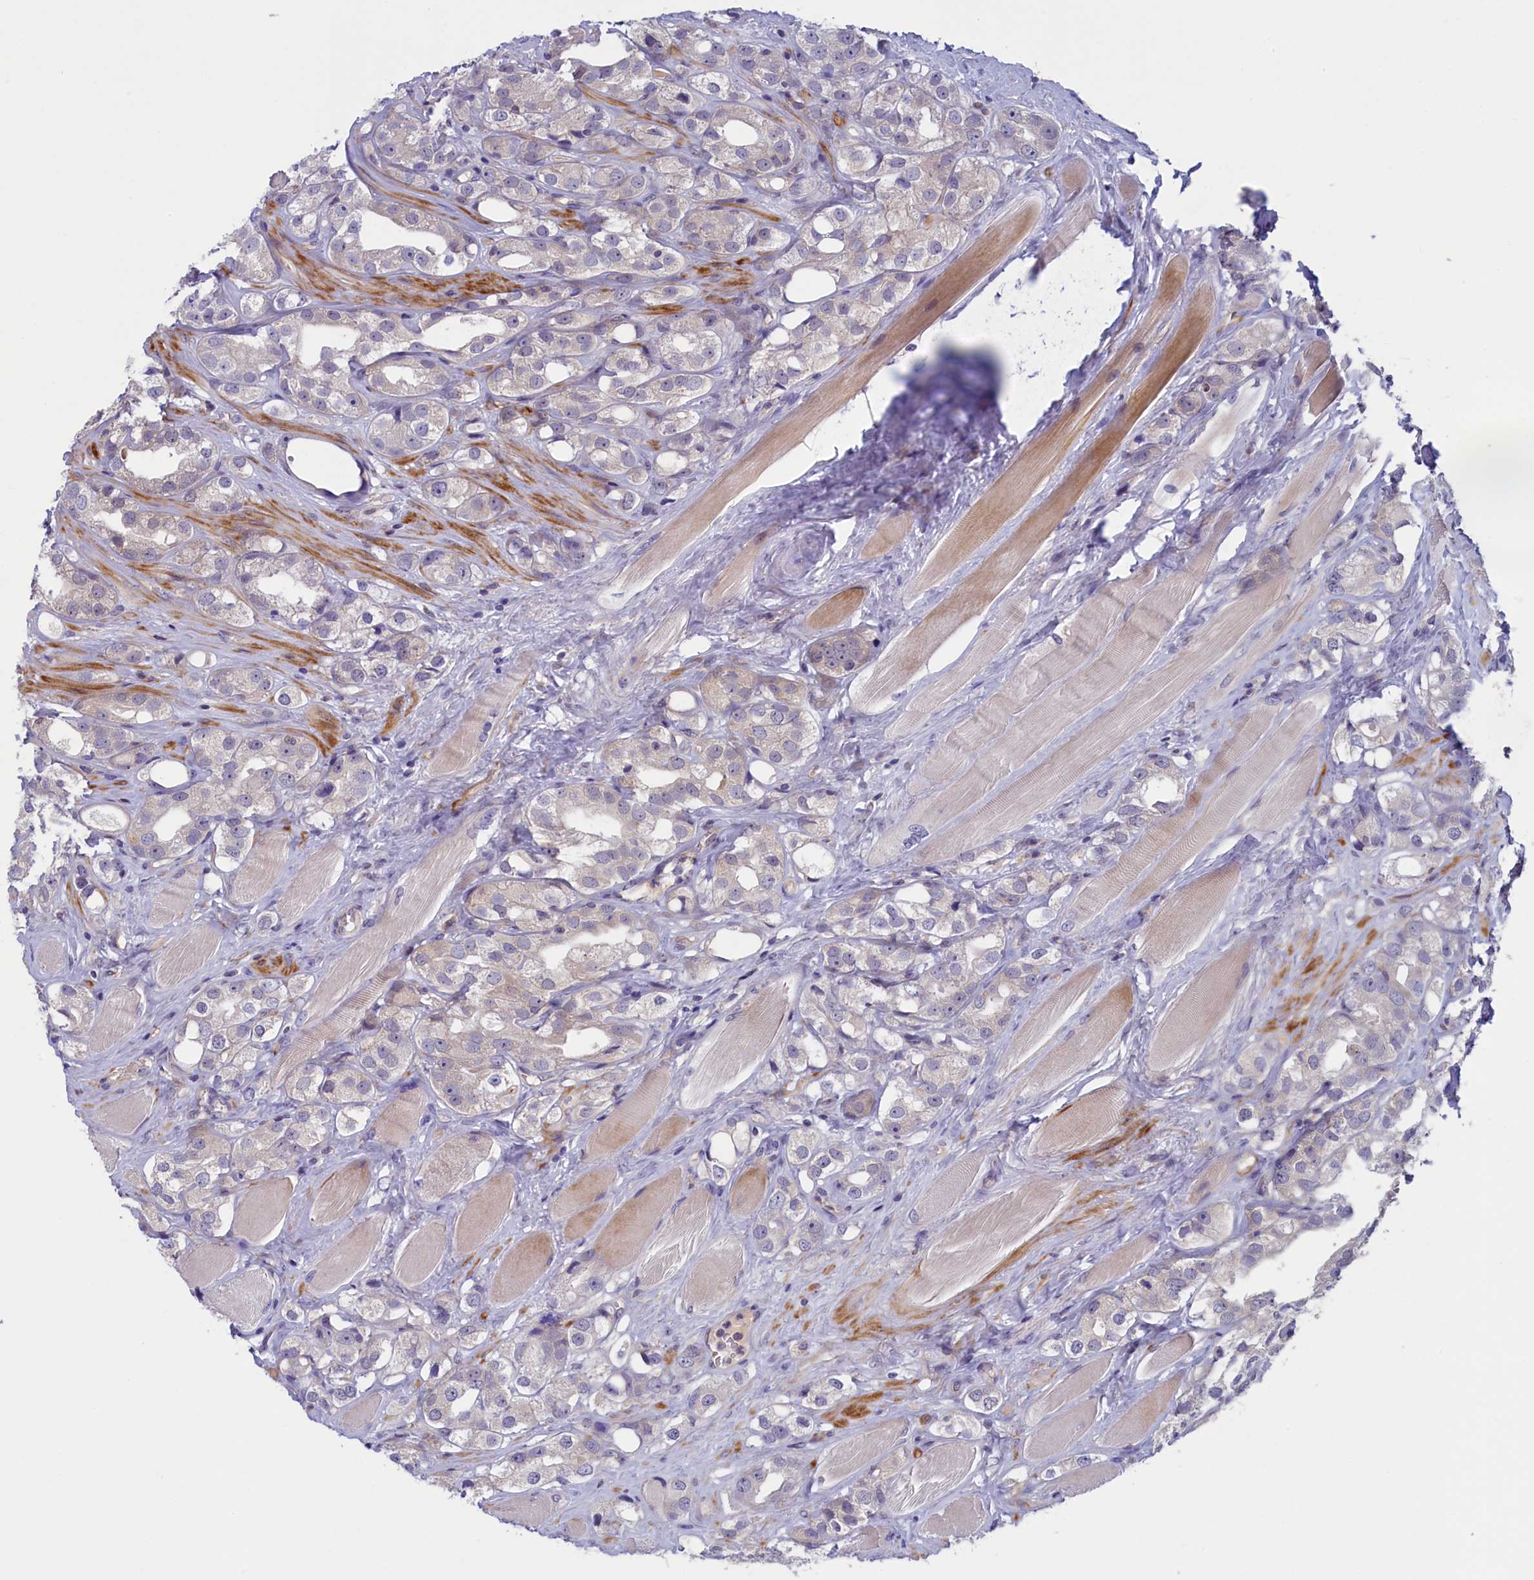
{"staining": {"intensity": "negative", "quantity": "none", "location": "none"}, "tissue": "prostate cancer", "cell_type": "Tumor cells", "image_type": "cancer", "snomed": [{"axis": "morphology", "description": "Adenocarcinoma, NOS"}, {"axis": "topography", "description": "Prostate"}], "caption": "Tumor cells show no significant positivity in adenocarcinoma (prostate). The staining was performed using DAB to visualize the protein expression in brown, while the nuclei were stained in blue with hematoxylin (Magnification: 20x).", "gene": "NUBP1", "patient": {"sex": "male", "age": 79}}